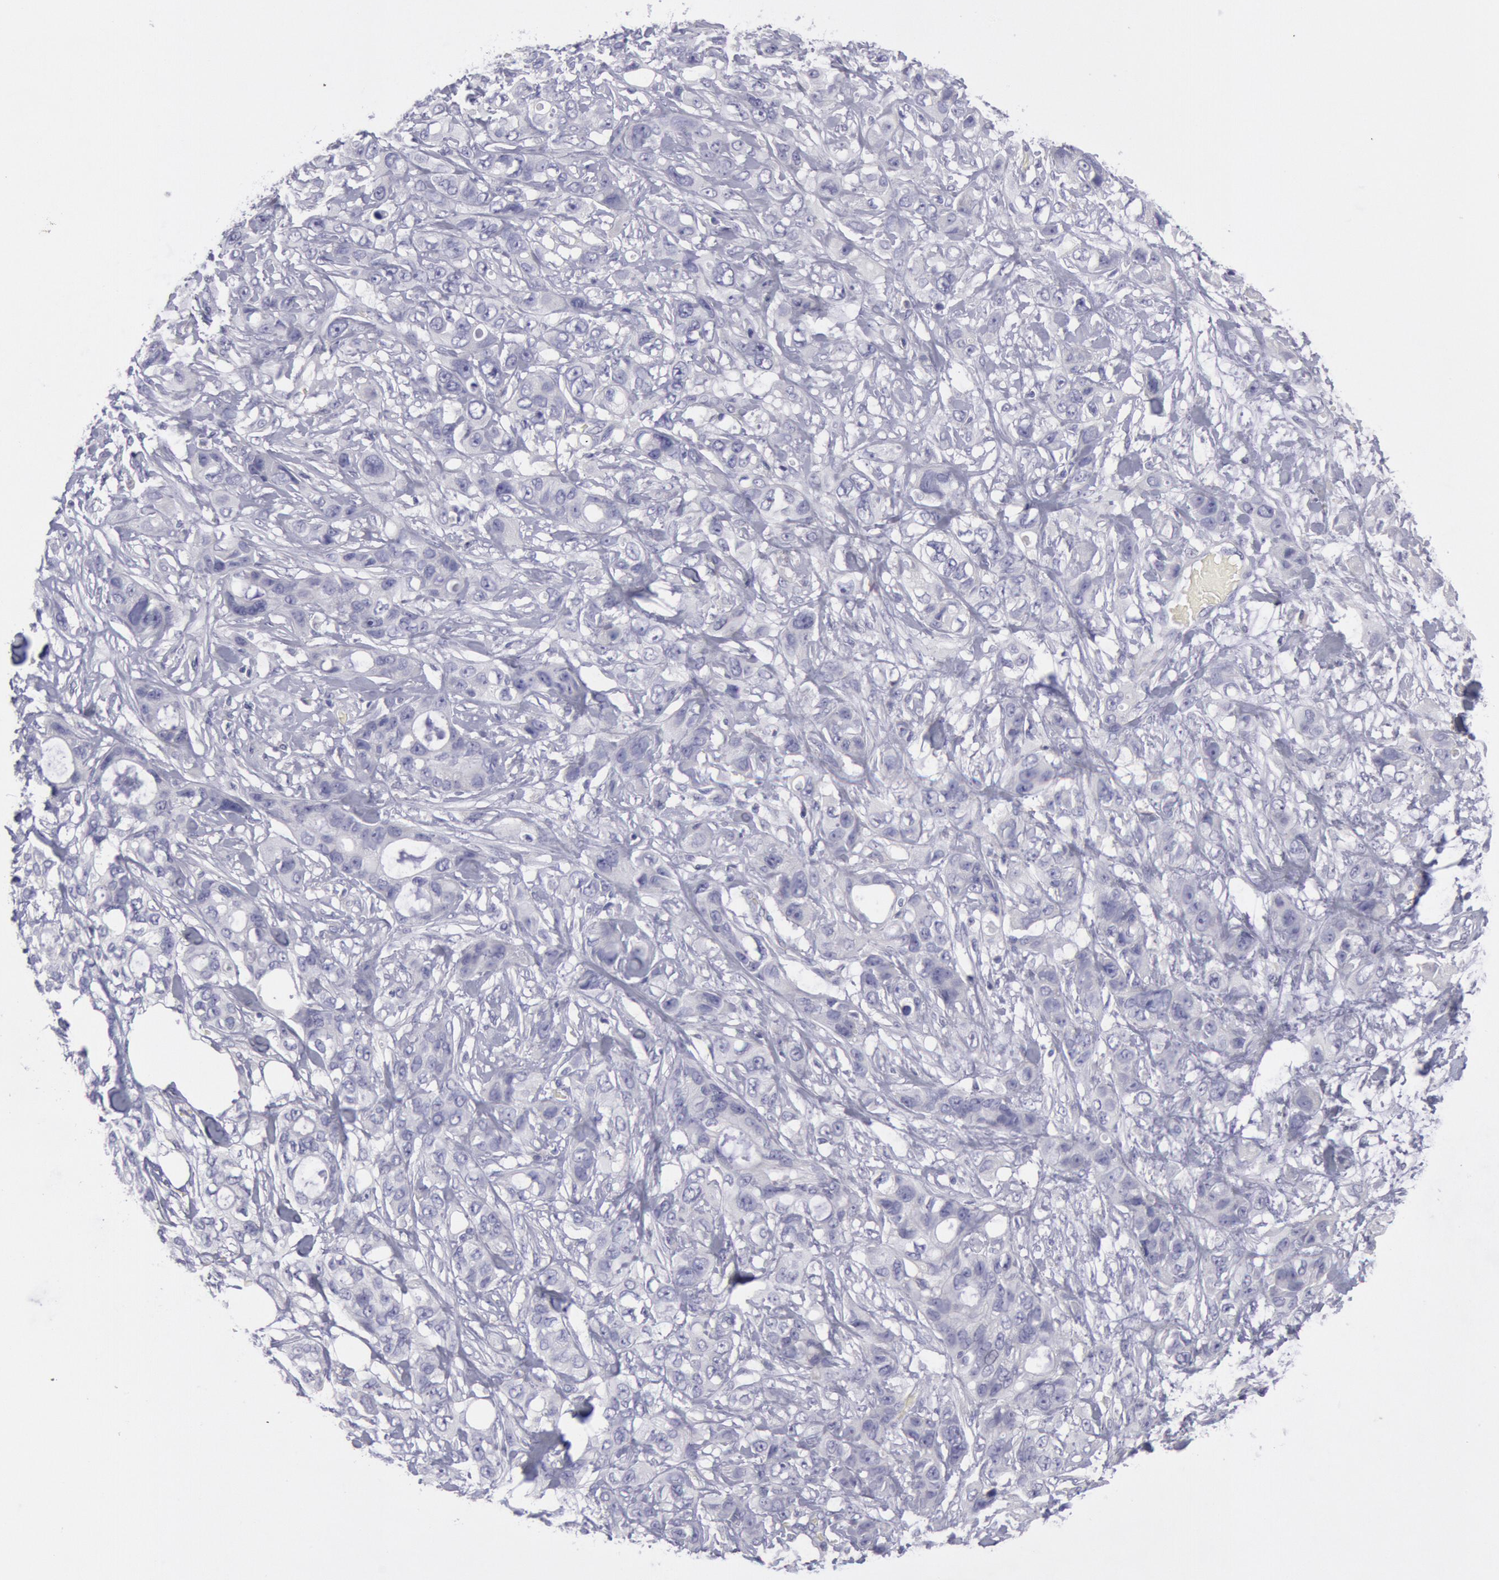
{"staining": {"intensity": "negative", "quantity": "none", "location": "none"}, "tissue": "stomach cancer", "cell_type": "Tumor cells", "image_type": "cancer", "snomed": [{"axis": "morphology", "description": "Adenocarcinoma, NOS"}, {"axis": "topography", "description": "Stomach, upper"}], "caption": "The IHC histopathology image has no significant staining in tumor cells of stomach cancer (adenocarcinoma) tissue.", "gene": "MYH7", "patient": {"sex": "male", "age": 47}}